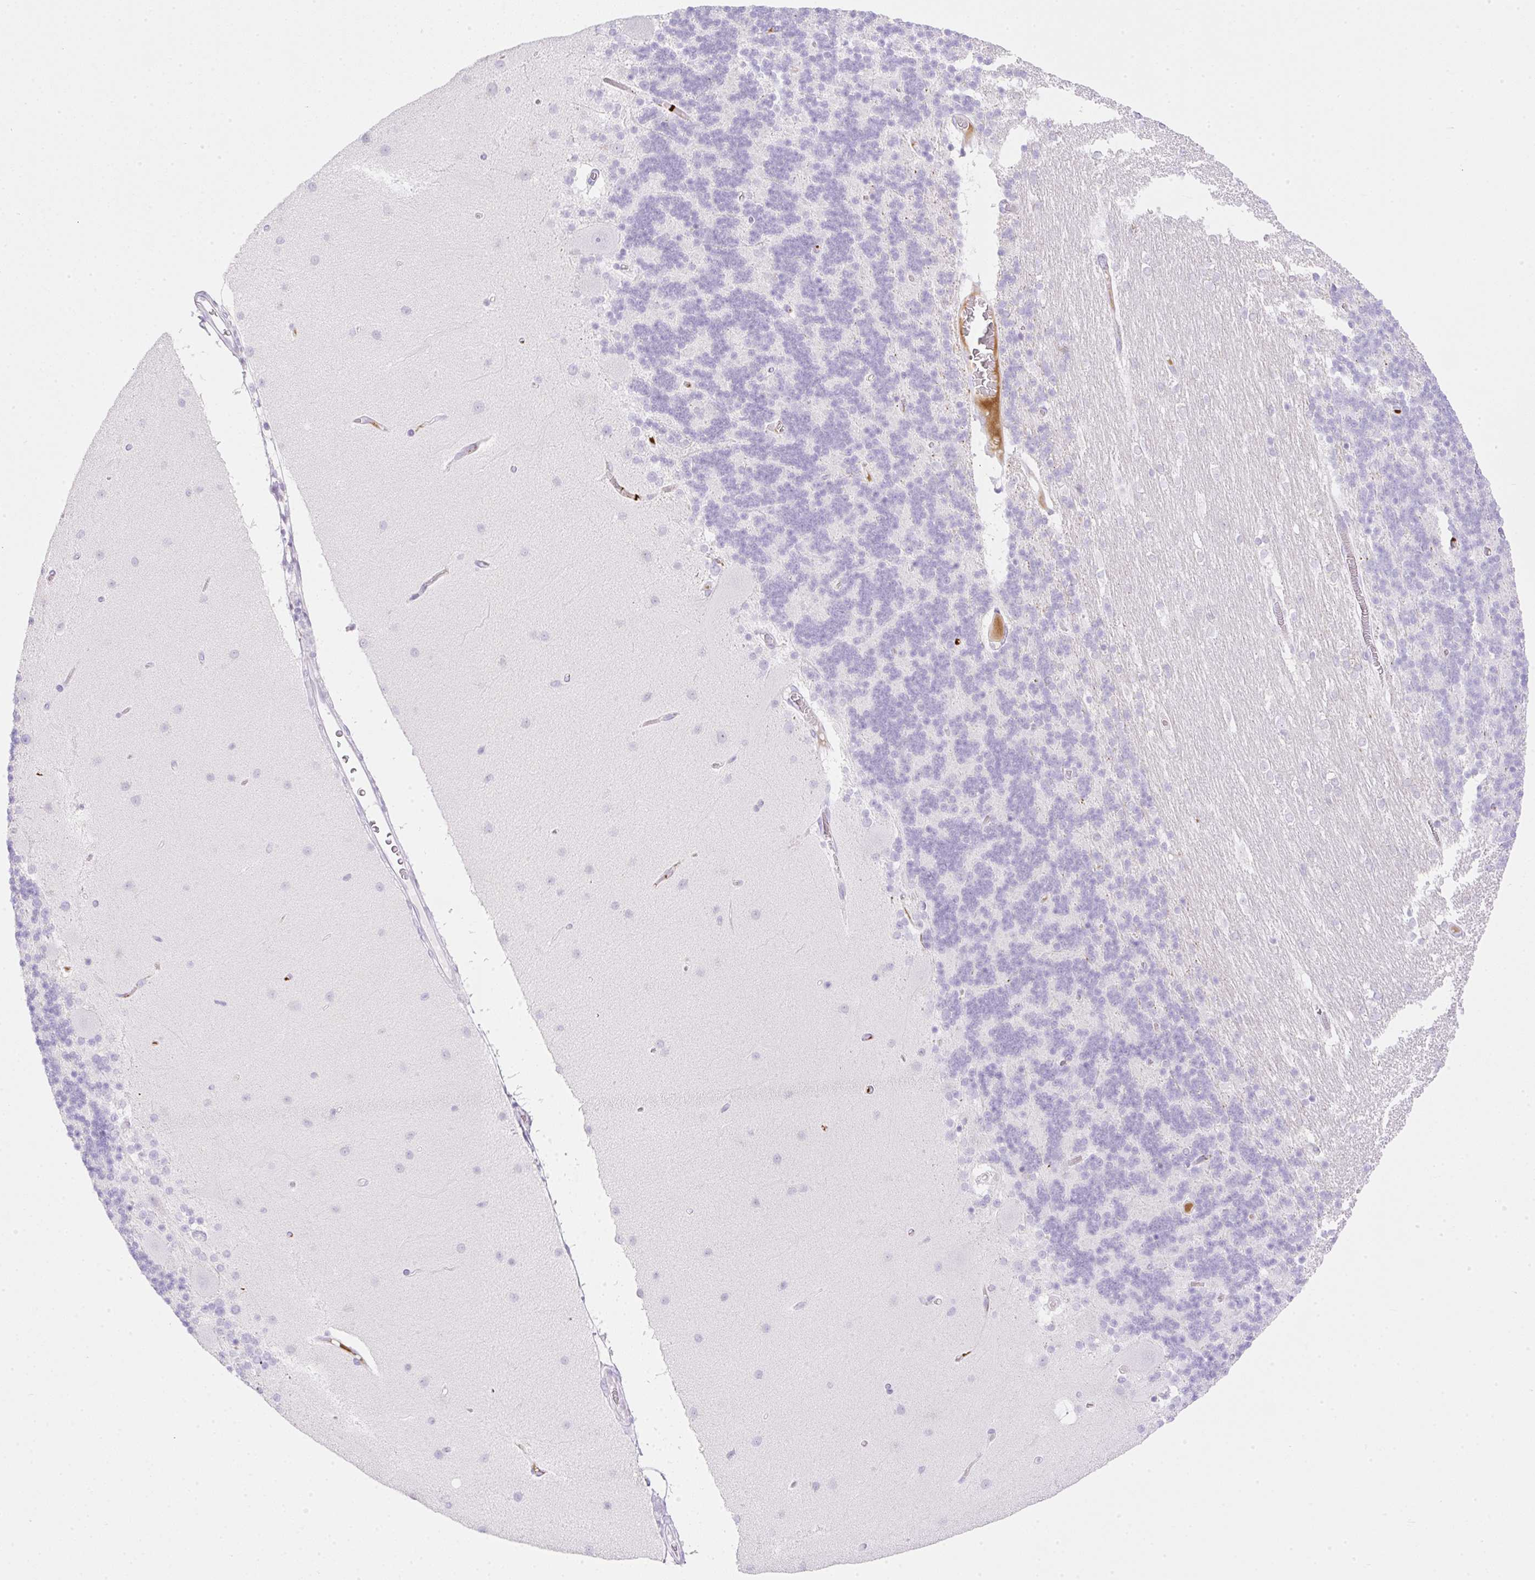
{"staining": {"intensity": "negative", "quantity": "none", "location": "none"}, "tissue": "cerebellum", "cell_type": "Cells in granular layer", "image_type": "normal", "snomed": [{"axis": "morphology", "description": "Normal tissue, NOS"}, {"axis": "topography", "description": "Cerebellum"}], "caption": "Immunohistochemistry (IHC) image of benign cerebellum stained for a protein (brown), which reveals no expression in cells in granular layer.", "gene": "CDX1", "patient": {"sex": "female", "age": 54}}